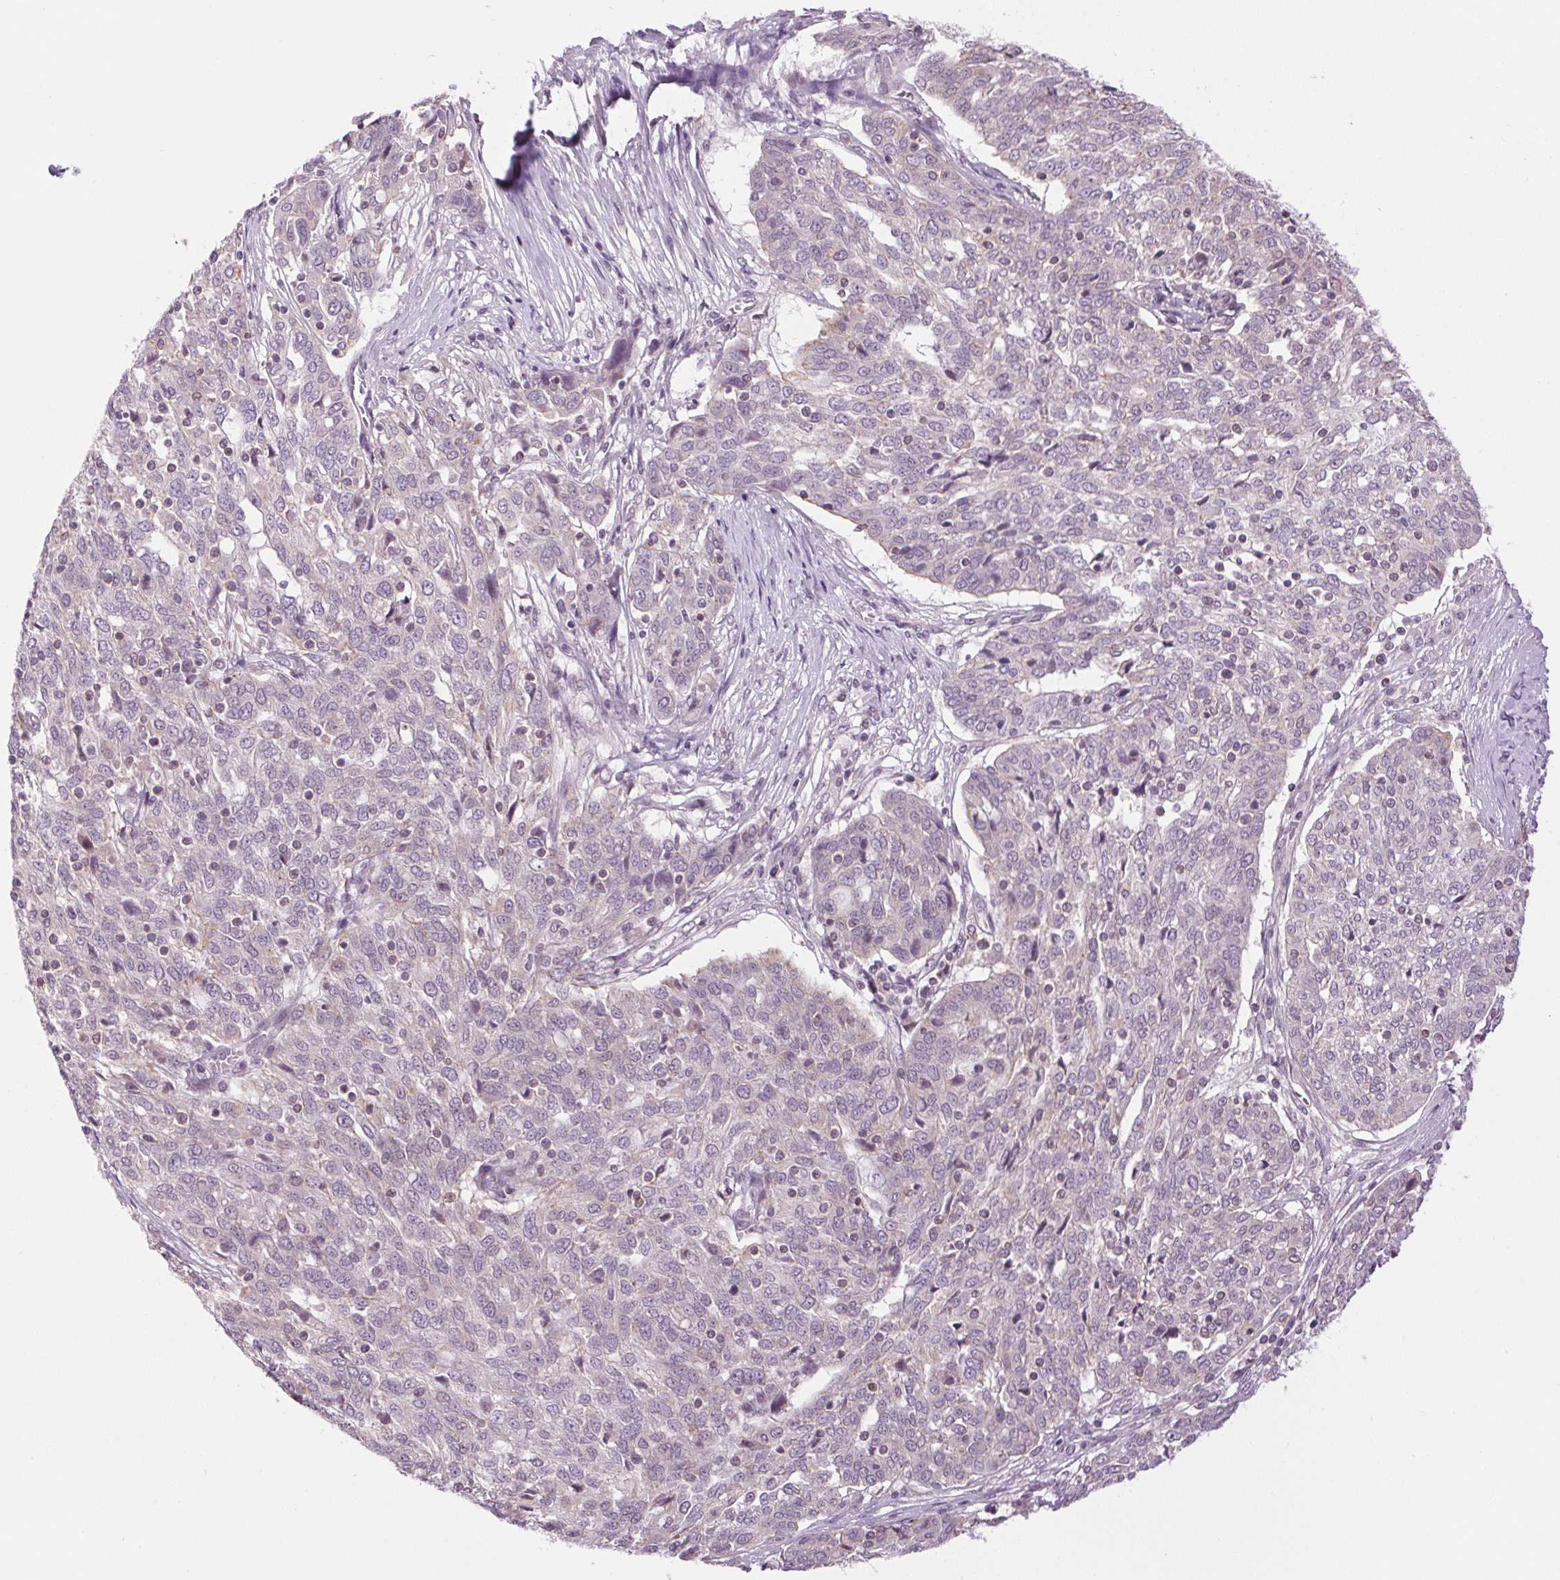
{"staining": {"intensity": "negative", "quantity": "none", "location": "none"}, "tissue": "ovarian cancer", "cell_type": "Tumor cells", "image_type": "cancer", "snomed": [{"axis": "morphology", "description": "Cystadenocarcinoma, serous, NOS"}, {"axis": "topography", "description": "Ovary"}], "caption": "Tumor cells are negative for protein expression in human serous cystadenocarcinoma (ovarian). The staining is performed using DAB brown chromogen with nuclei counter-stained in using hematoxylin.", "gene": "SMIM13", "patient": {"sex": "female", "age": 67}}